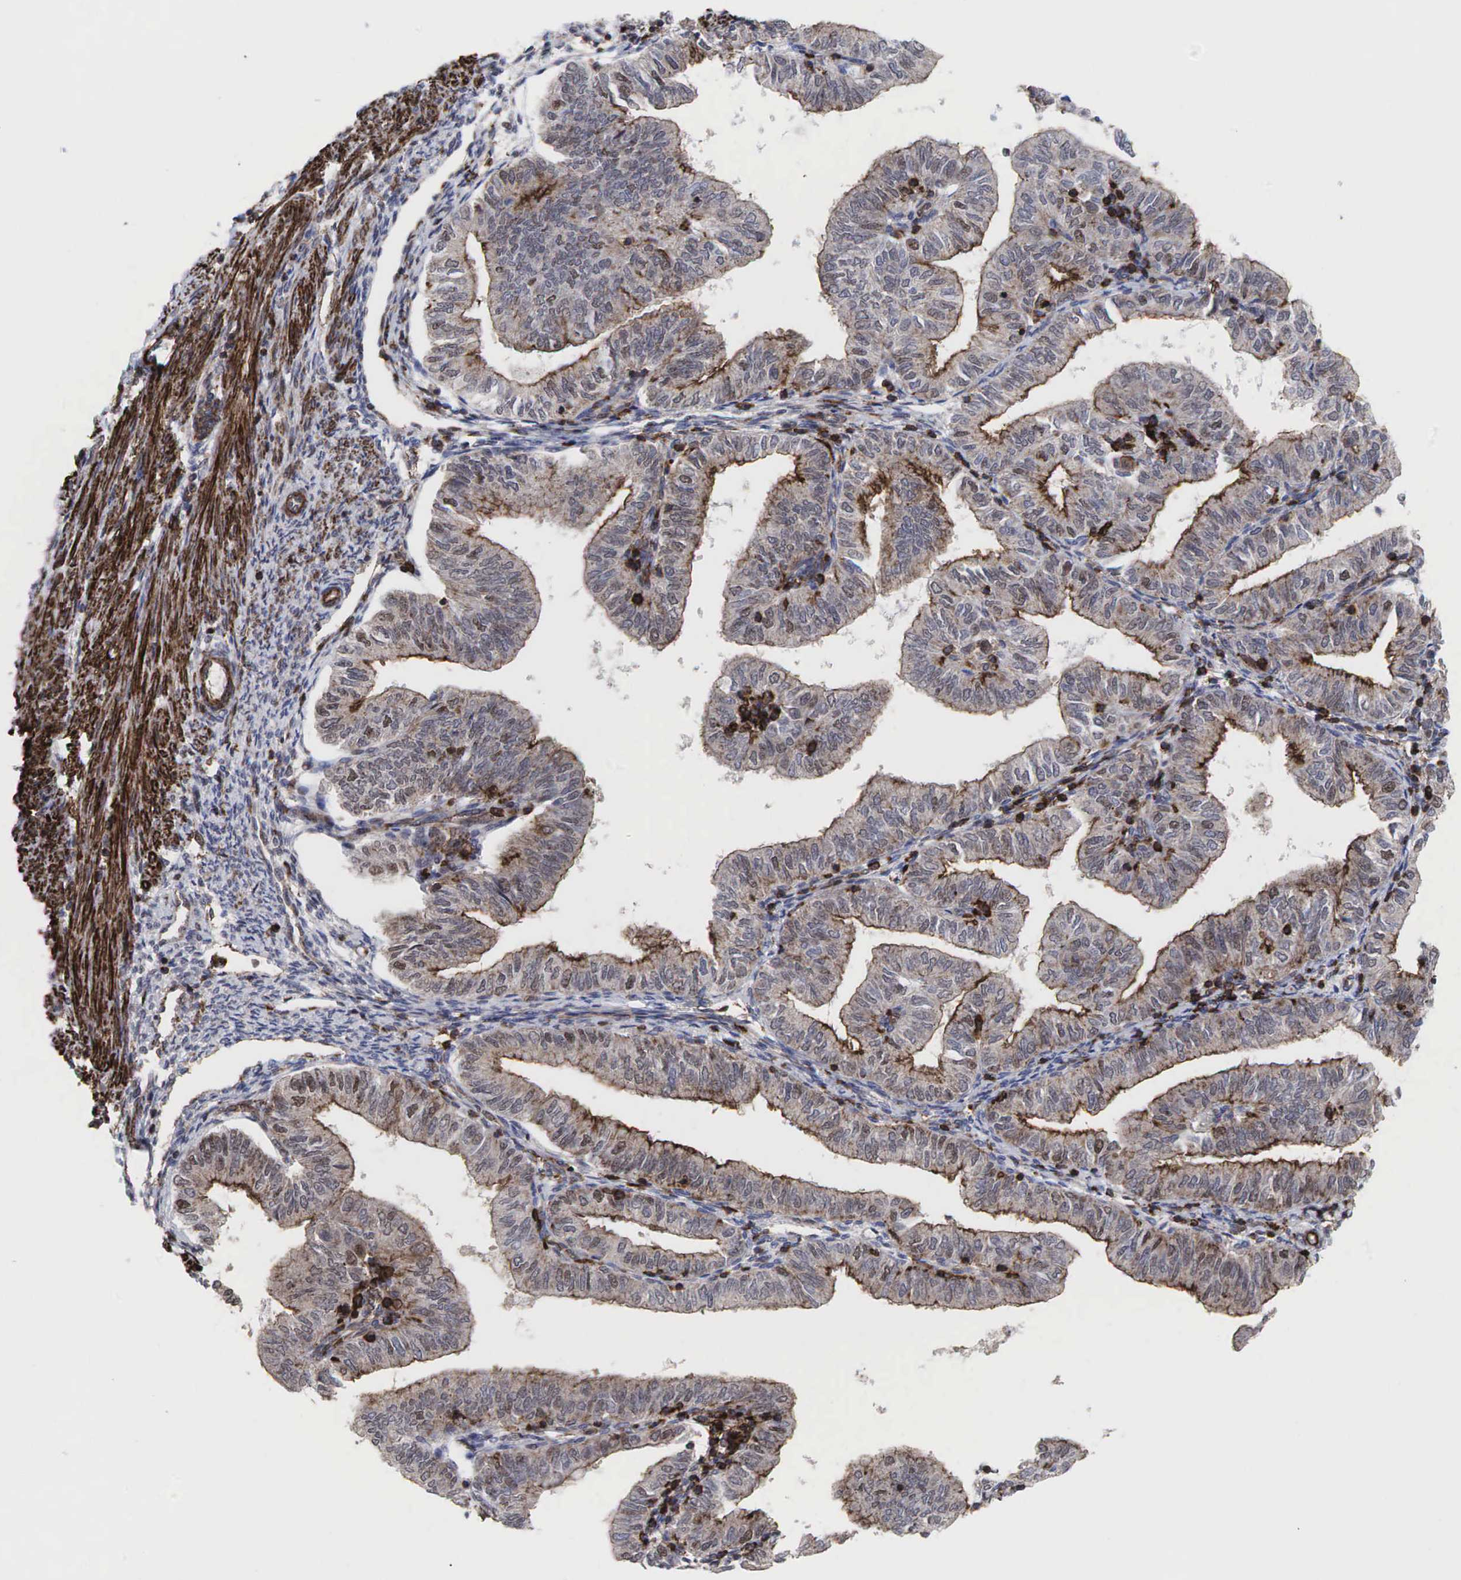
{"staining": {"intensity": "weak", "quantity": ">75%", "location": "cytoplasmic/membranous"}, "tissue": "endometrial cancer", "cell_type": "Tumor cells", "image_type": "cancer", "snomed": [{"axis": "morphology", "description": "Adenocarcinoma, NOS"}, {"axis": "topography", "description": "Endometrium"}], "caption": "Tumor cells exhibit low levels of weak cytoplasmic/membranous staining in approximately >75% of cells in human endometrial cancer.", "gene": "GPRASP1", "patient": {"sex": "female", "age": 51}}